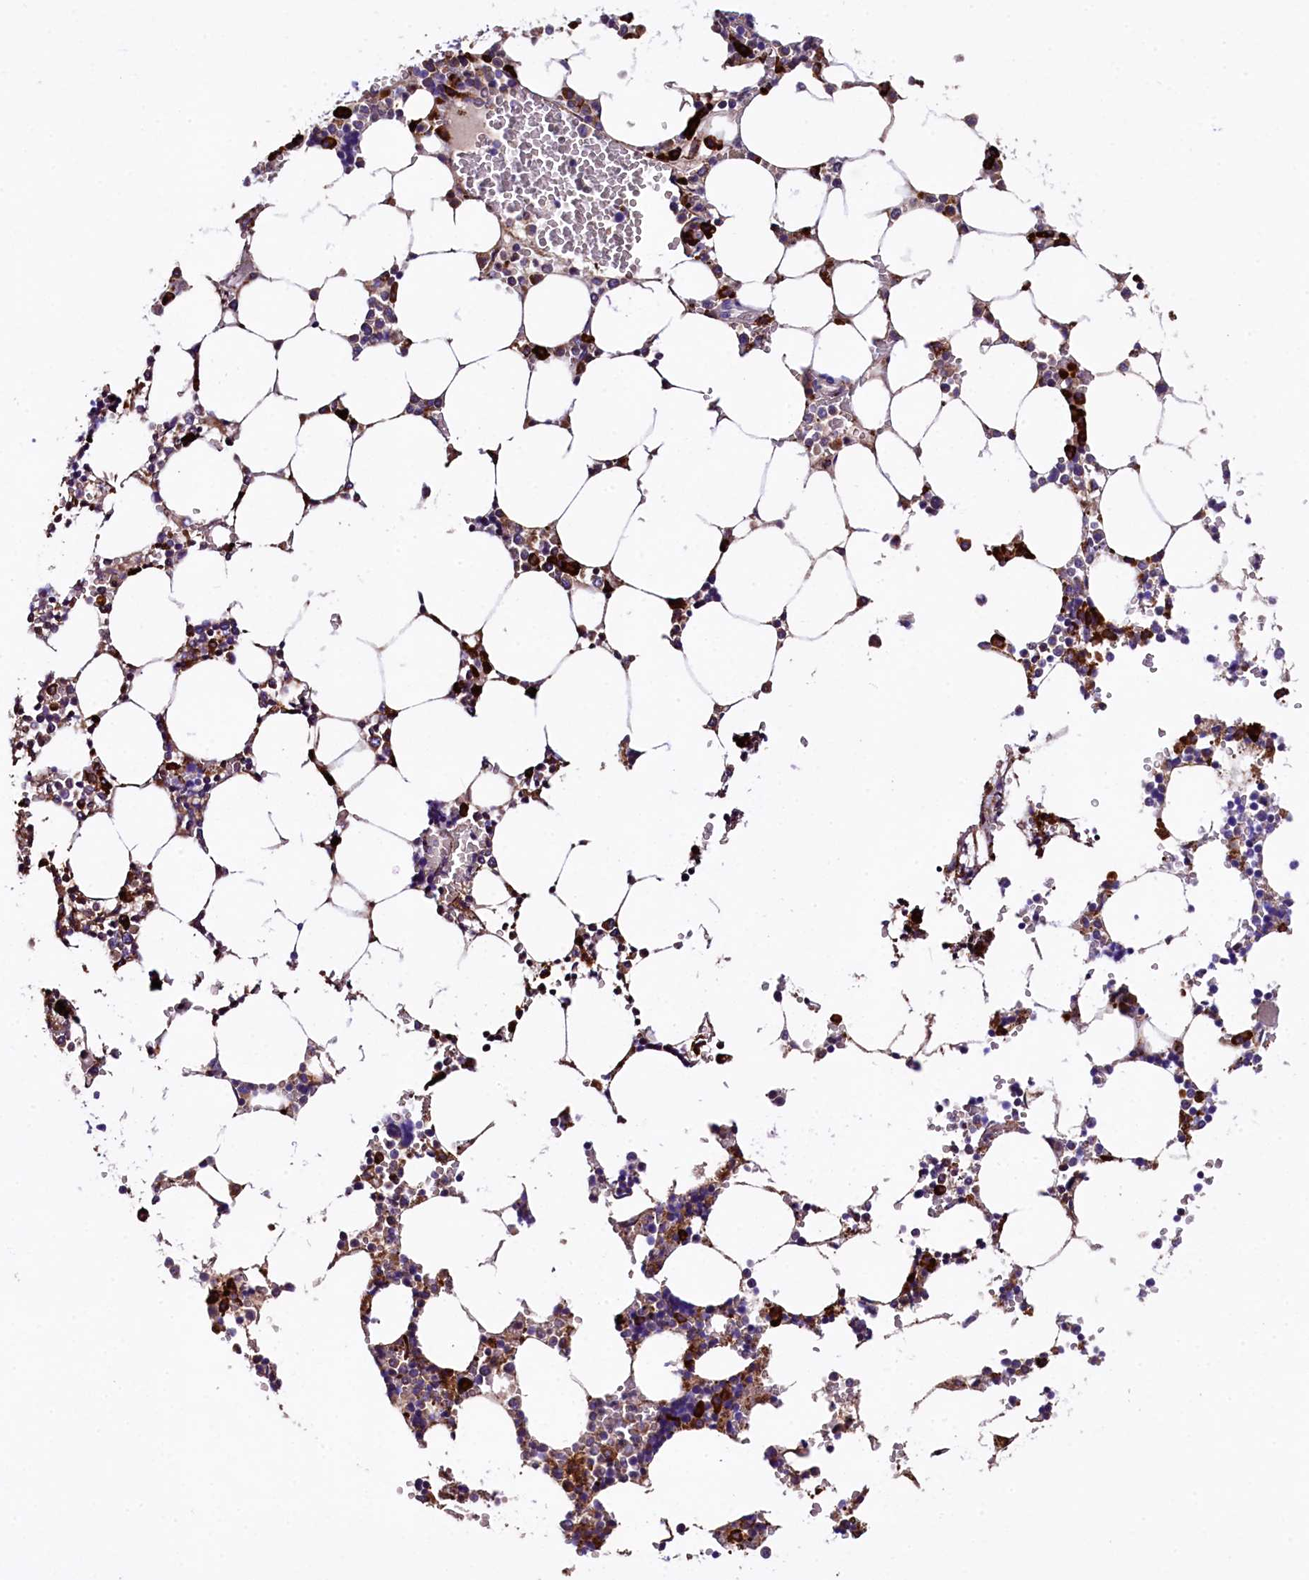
{"staining": {"intensity": "strong", "quantity": "25%-75%", "location": "cytoplasmic/membranous"}, "tissue": "bone marrow", "cell_type": "Hematopoietic cells", "image_type": "normal", "snomed": [{"axis": "morphology", "description": "Normal tissue, NOS"}, {"axis": "topography", "description": "Bone marrow"}], "caption": "Immunohistochemical staining of benign human bone marrow shows strong cytoplasmic/membranous protein expression in approximately 25%-75% of hematopoietic cells. The staining was performed using DAB to visualize the protein expression in brown, while the nuclei were stained in blue with hematoxylin (Magnification: 20x).", "gene": "CAPS2", "patient": {"sex": "male", "age": 64}}